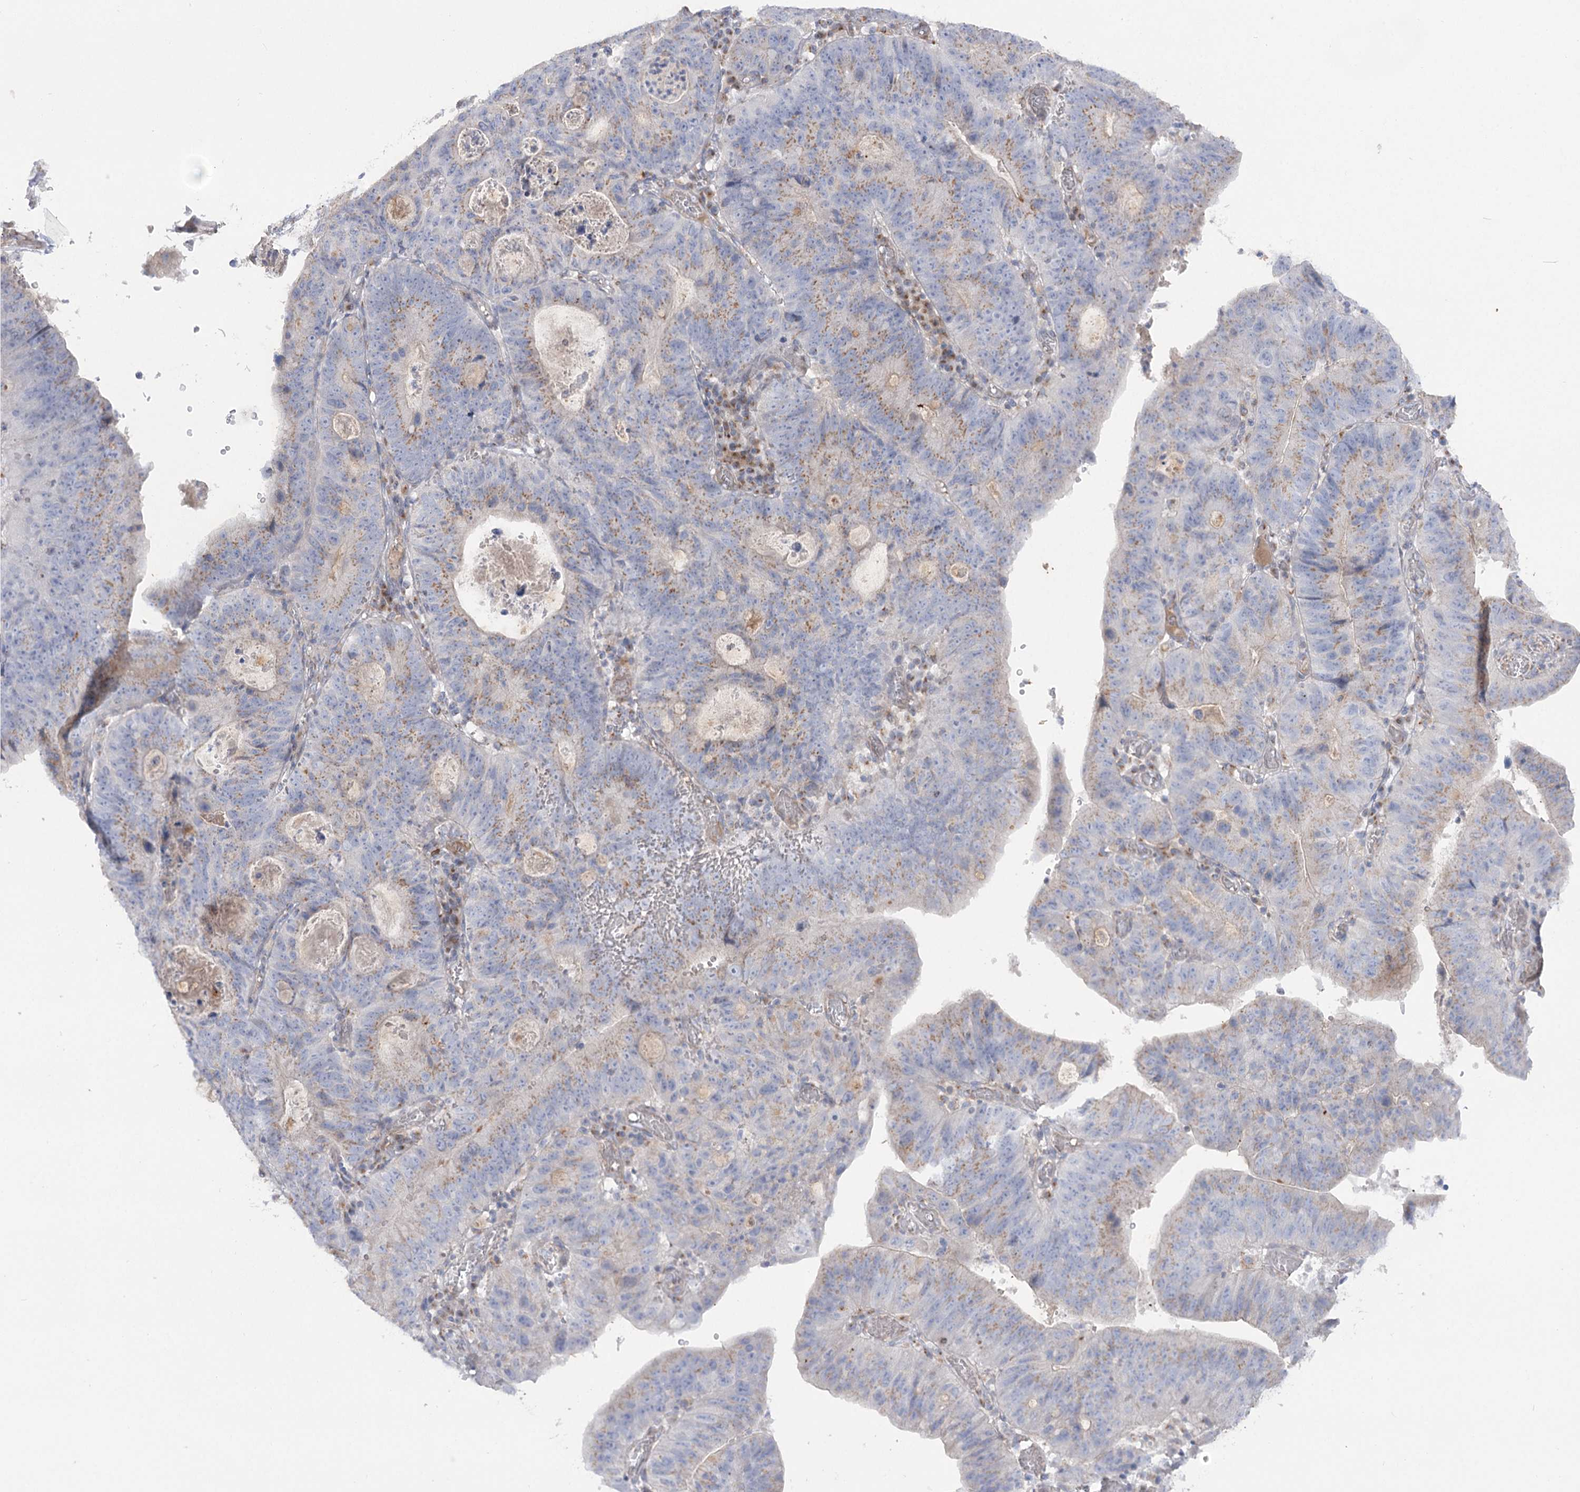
{"staining": {"intensity": "weak", "quantity": "25%-75%", "location": "cytoplasmic/membranous"}, "tissue": "stomach cancer", "cell_type": "Tumor cells", "image_type": "cancer", "snomed": [{"axis": "morphology", "description": "Adenocarcinoma, NOS"}, {"axis": "topography", "description": "Stomach"}], "caption": "Immunohistochemical staining of human stomach adenocarcinoma displays low levels of weak cytoplasmic/membranous protein staining in about 25%-75% of tumor cells. (IHC, brightfield microscopy, high magnification).", "gene": "GBF1", "patient": {"sex": "male", "age": 59}}